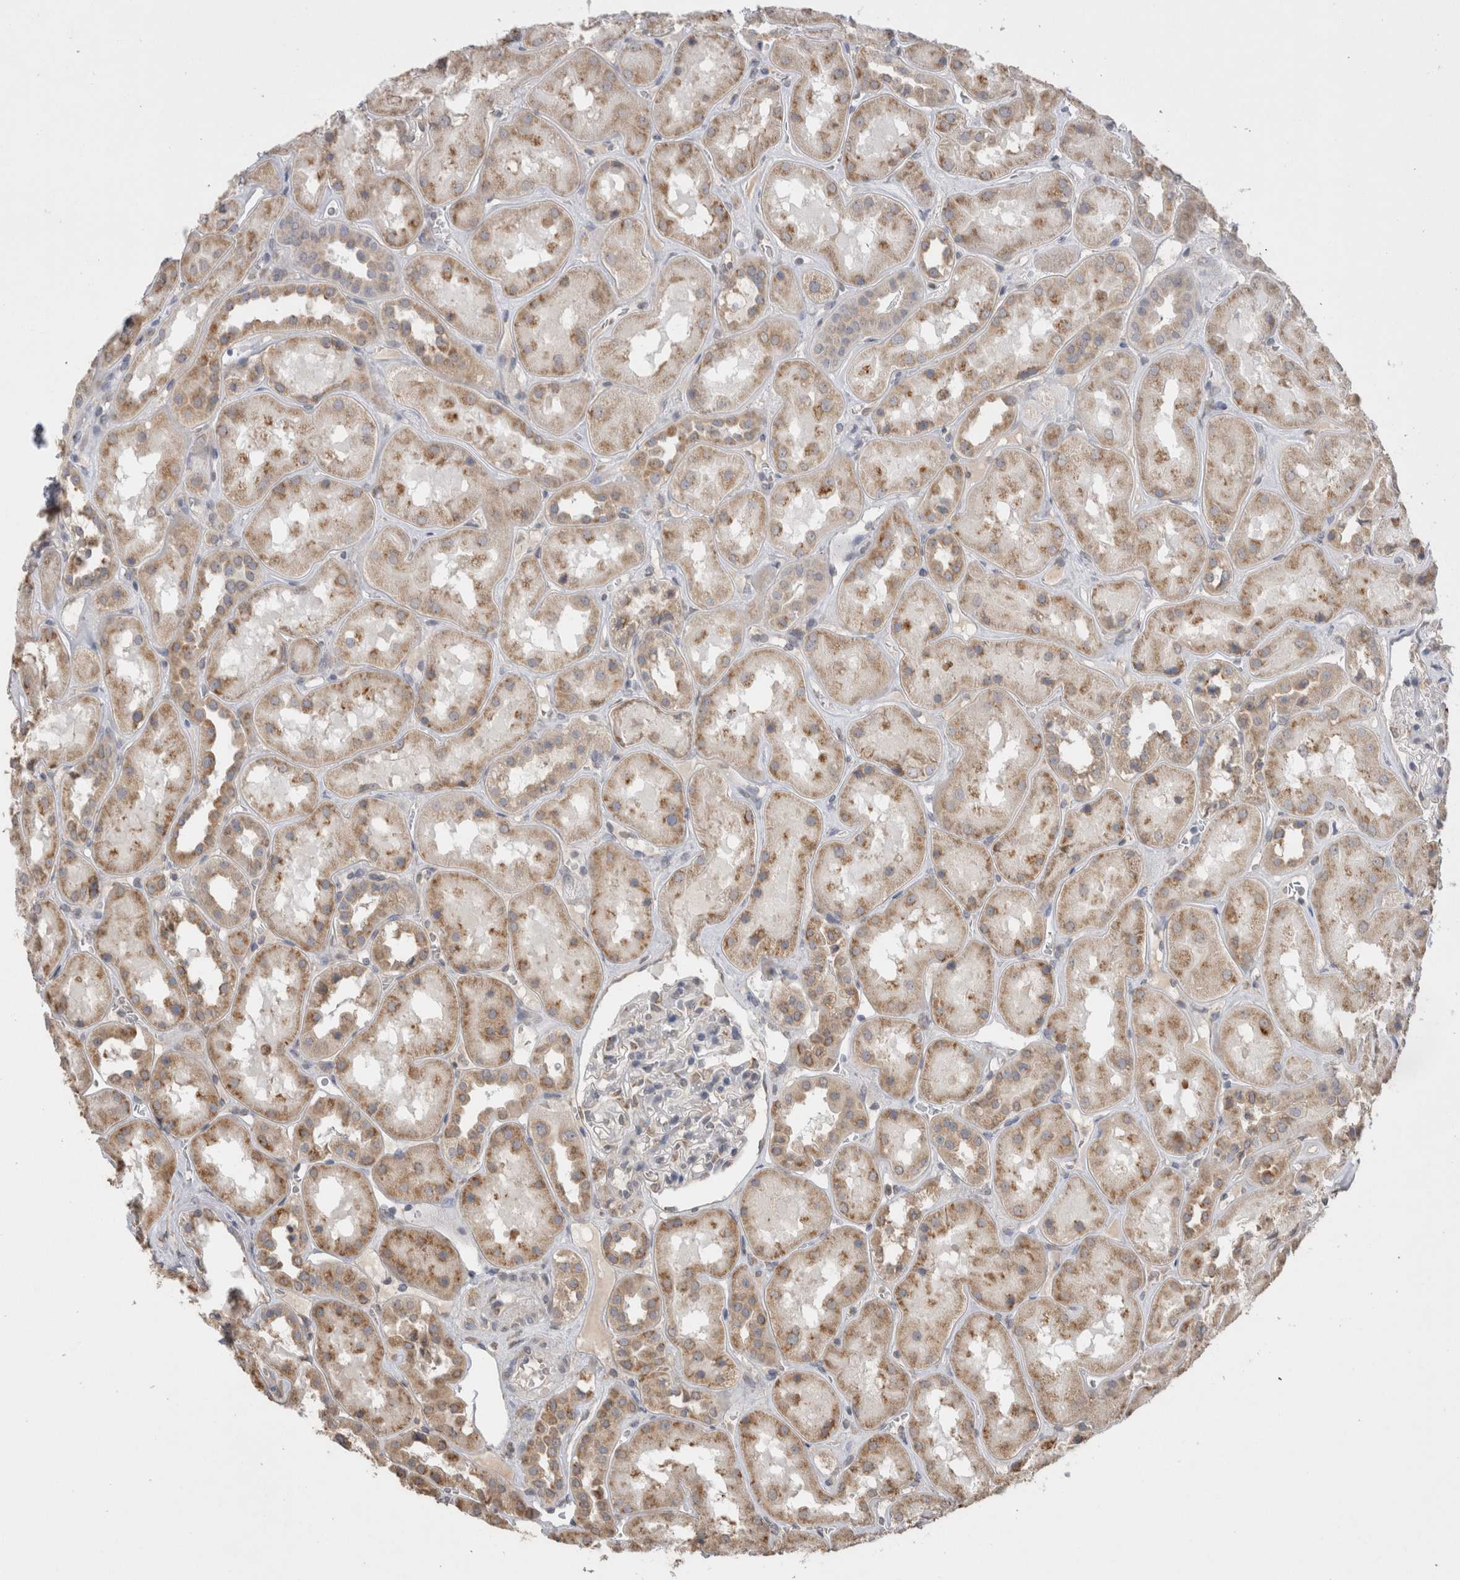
{"staining": {"intensity": "weak", "quantity": "<25%", "location": "cytoplasmic/membranous"}, "tissue": "kidney", "cell_type": "Cells in glomeruli", "image_type": "normal", "snomed": [{"axis": "morphology", "description": "Normal tissue, NOS"}, {"axis": "topography", "description": "Kidney"}], "caption": "Immunohistochemistry of unremarkable kidney exhibits no staining in cells in glomeruli. (Stains: DAB immunohistochemistry (IHC) with hematoxylin counter stain, Microscopy: brightfield microscopy at high magnification).", "gene": "NOMO1", "patient": {"sex": "male", "age": 70}}